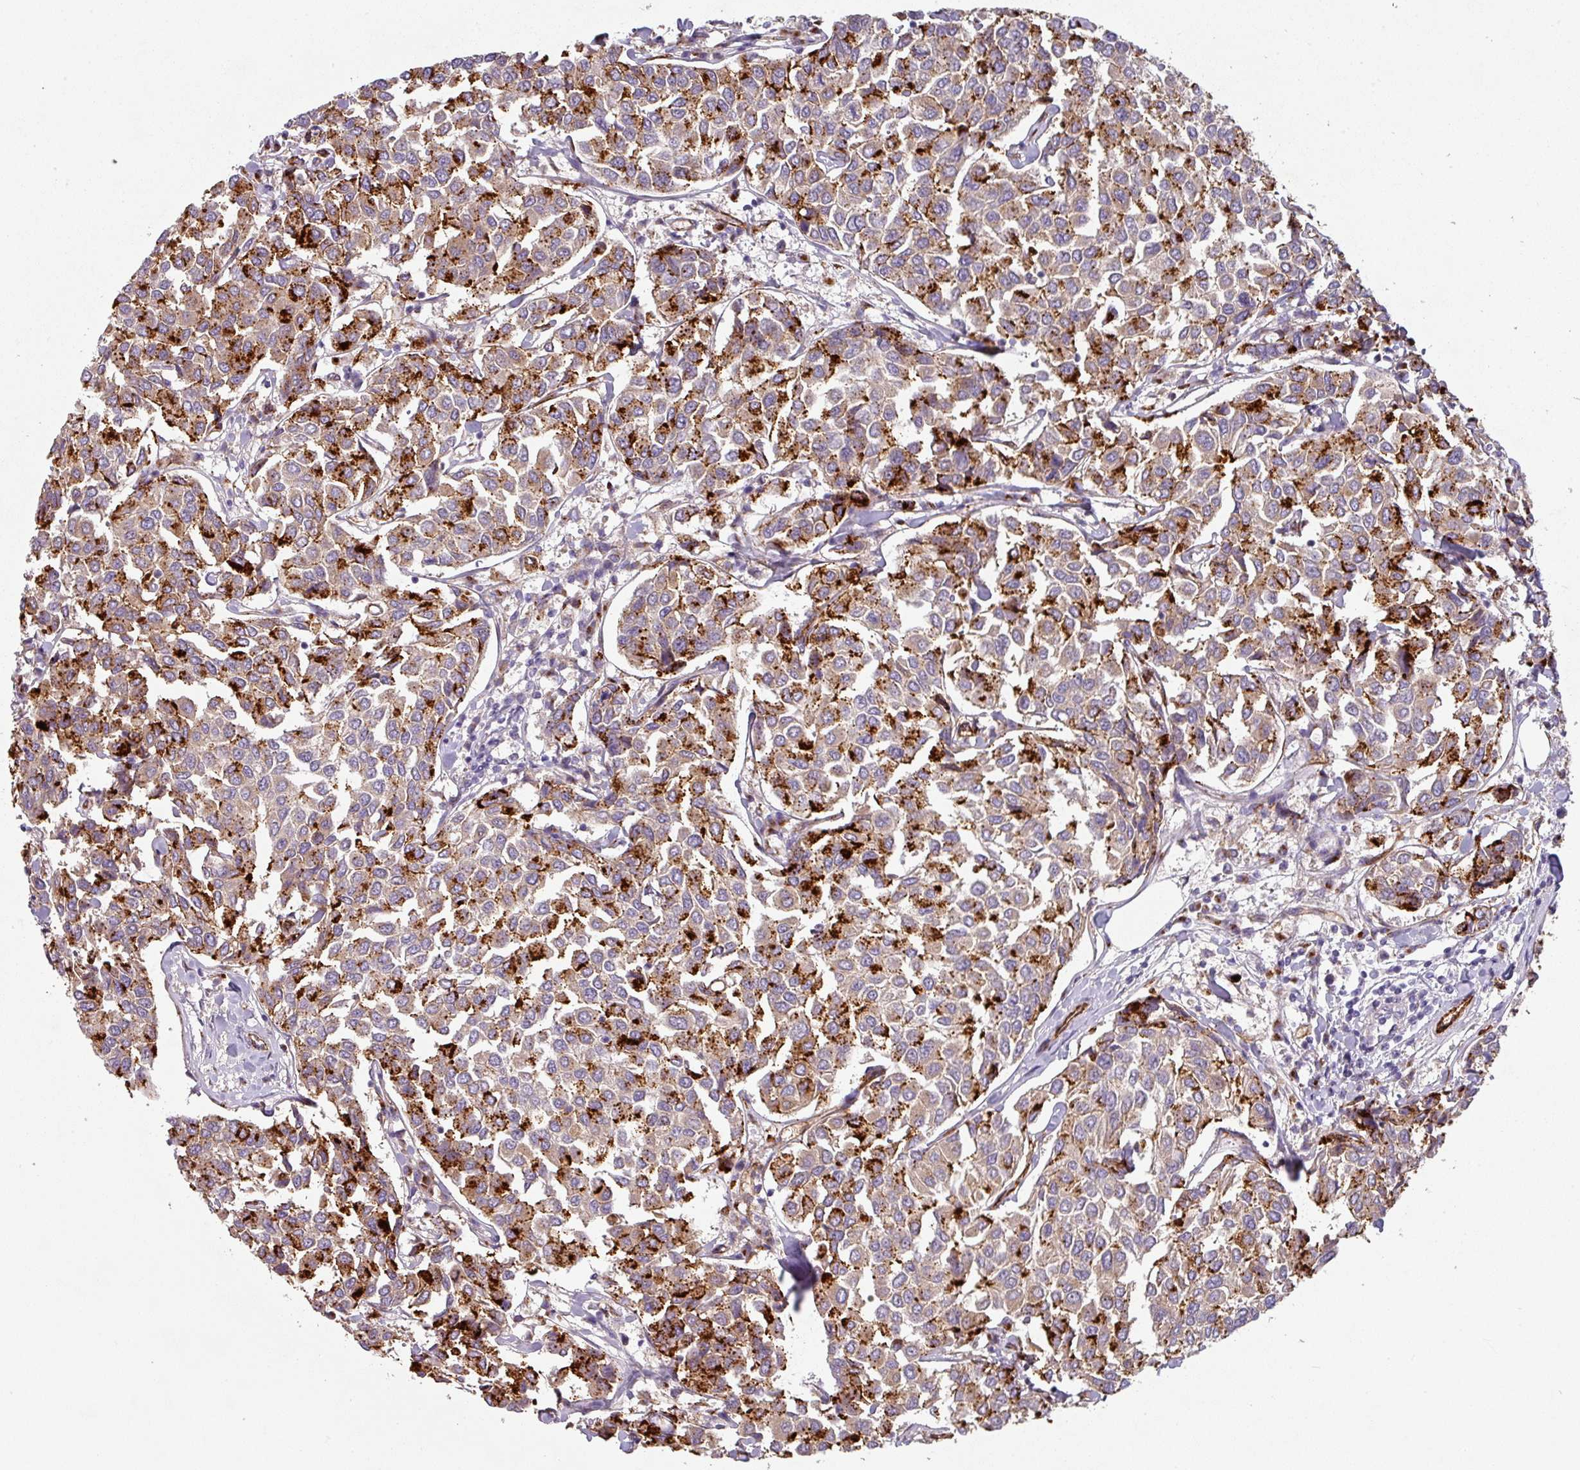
{"staining": {"intensity": "strong", "quantity": ">75%", "location": "cytoplasmic/membranous"}, "tissue": "breast cancer", "cell_type": "Tumor cells", "image_type": "cancer", "snomed": [{"axis": "morphology", "description": "Duct carcinoma"}, {"axis": "topography", "description": "Breast"}], "caption": "Immunohistochemistry staining of infiltrating ductal carcinoma (breast), which shows high levels of strong cytoplasmic/membranous positivity in approximately >75% of tumor cells indicating strong cytoplasmic/membranous protein positivity. The staining was performed using DAB (brown) for protein detection and nuclei were counterstained in hematoxylin (blue).", "gene": "PRODH2", "patient": {"sex": "female", "age": 55}}